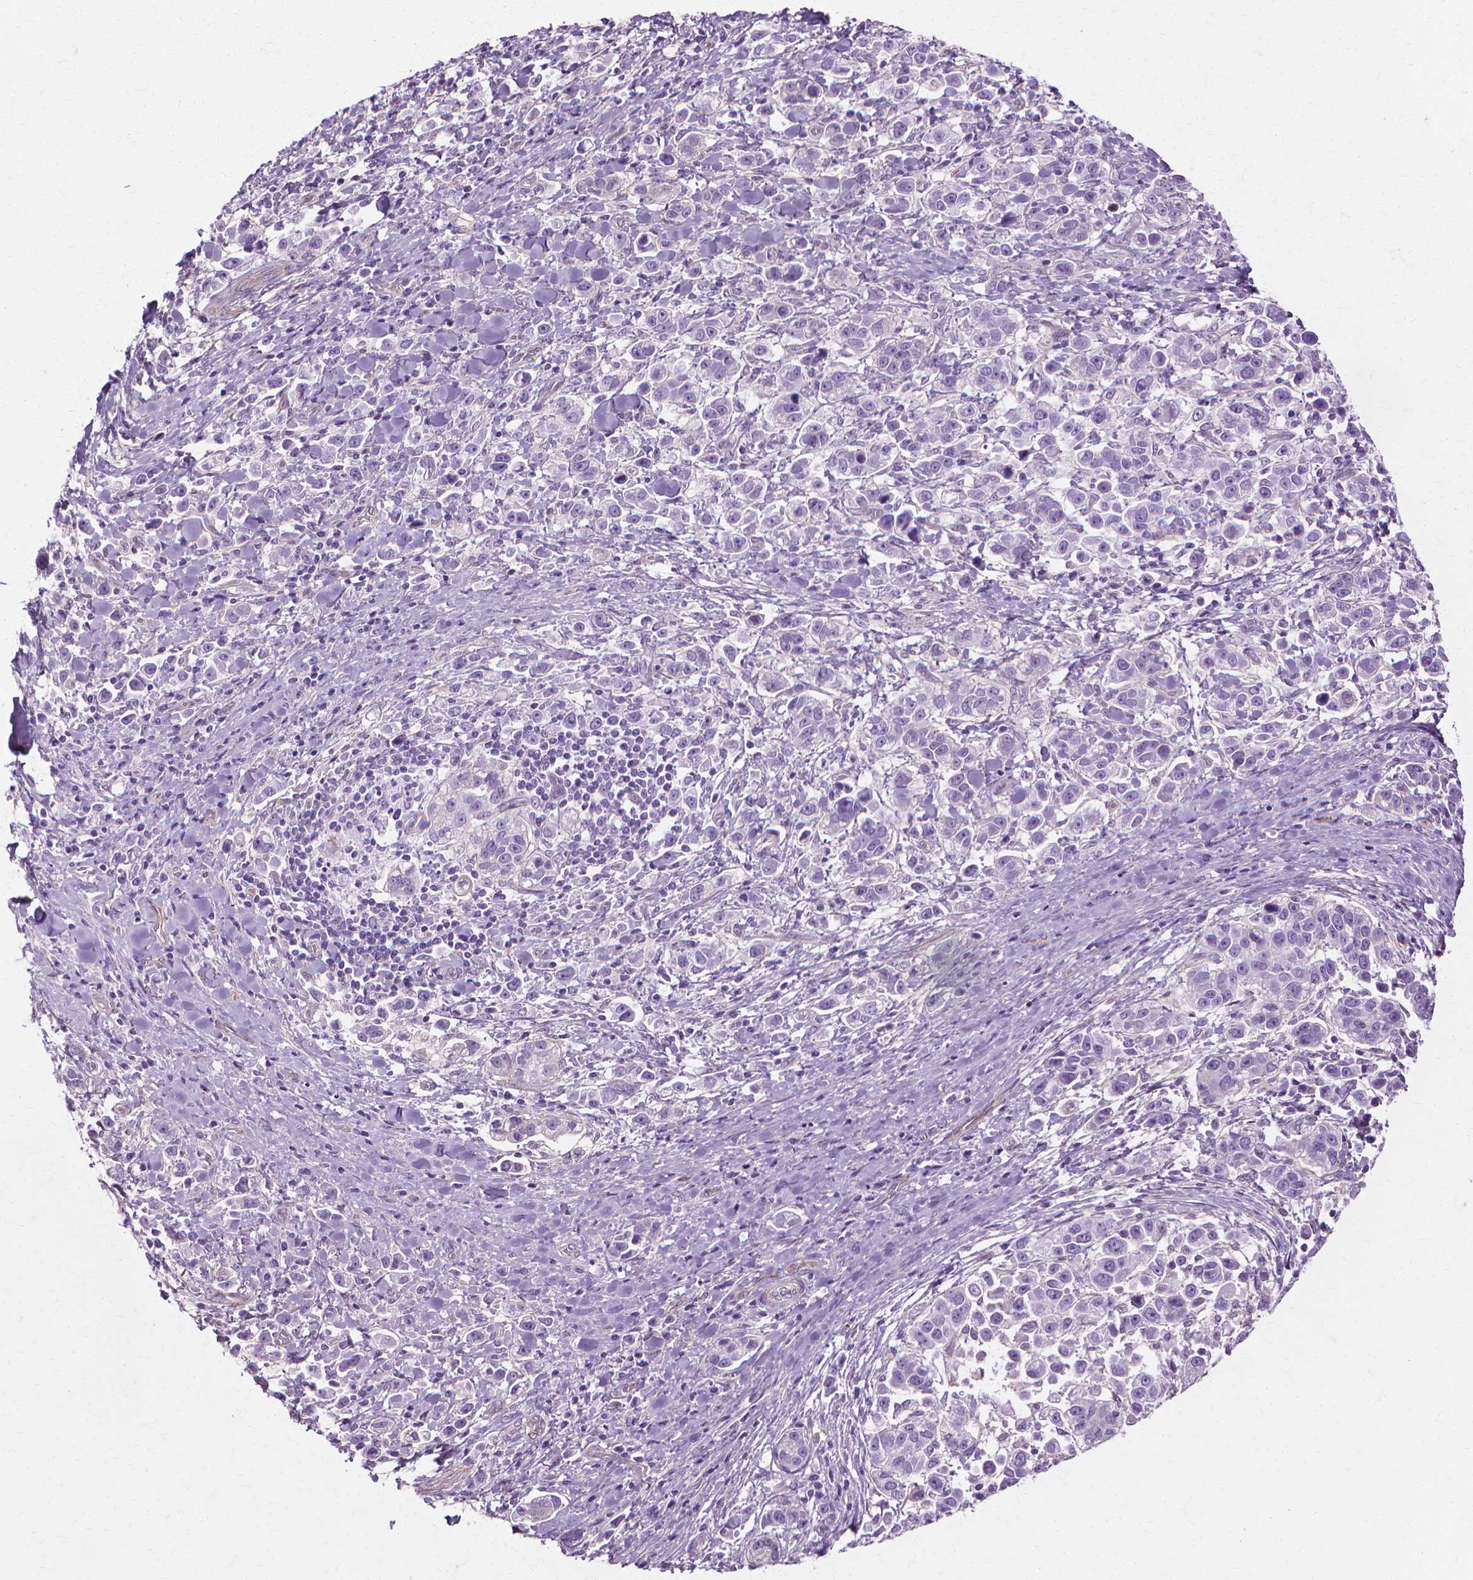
{"staining": {"intensity": "negative", "quantity": "none", "location": "none"}, "tissue": "stomach cancer", "cell_type": "Tumor cells", "image_type": "cancer", "snomed": [{"axis": "morphology", "description": "Adenocarcinoma, NOS"}, {"axis": "topography", "description": "Stomach"}], "caption": "Stomach adenocarcinoma was stained to show a protein in brown. There is no significant expression in tumor cells.", "gene": "CFAP157", "patient": {"sex": "male", "age": 93}}